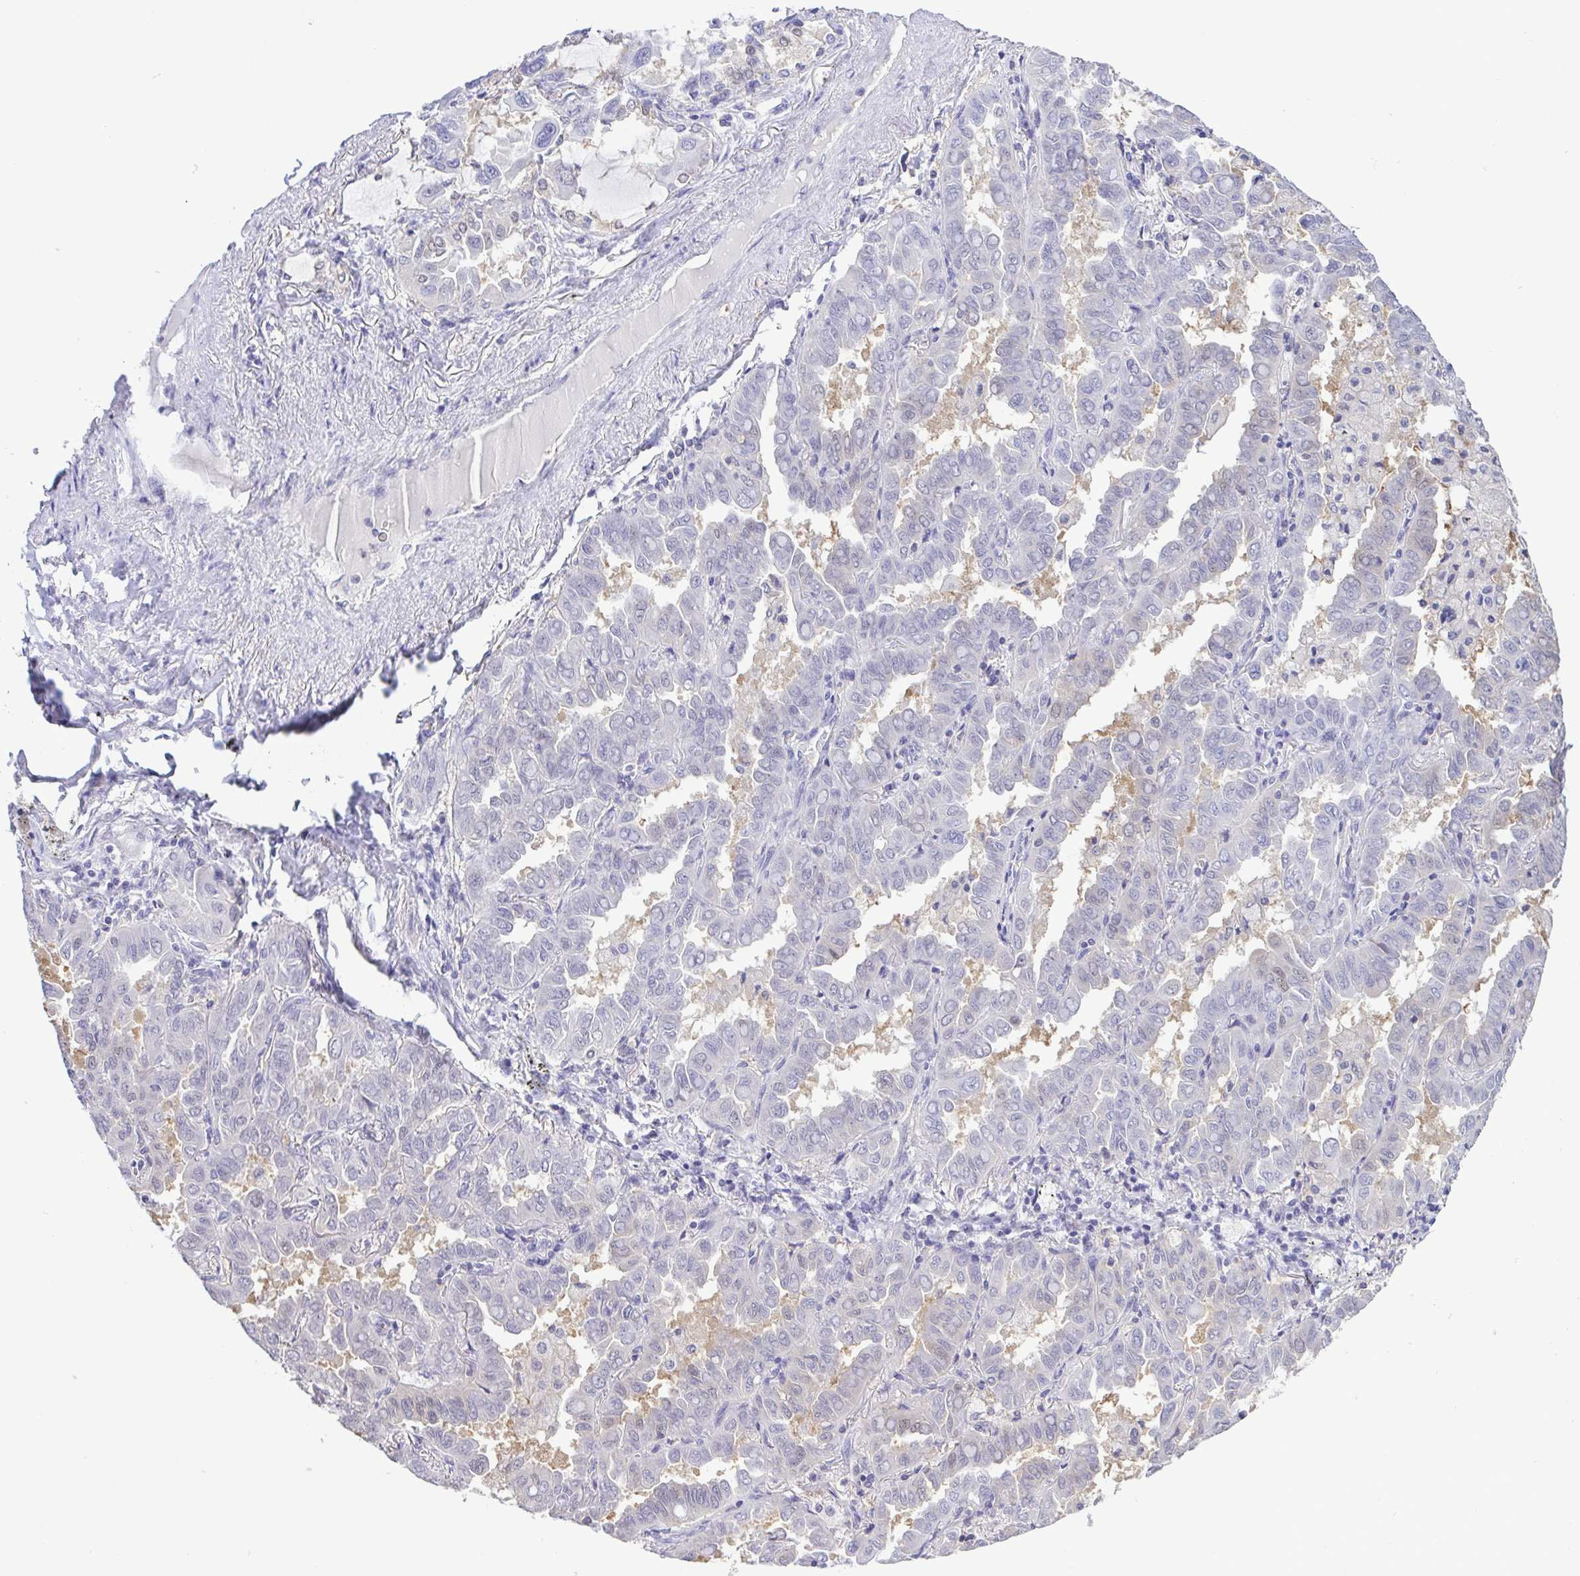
{"staining": {"intensity": "negative", "quantity": "none", "location": "none"}, "tissue": "lung cancer", "cell_type": "Tumor cells", "image_type": "cancer", "snomed": [{"axis": "morphology", "description": "Adenocarcinoma, NOS"}, {"axis": "topography", "description": "Lung"}], "caption": "Tumor cells are negative for brown protein staining in lung cancer. (DAB (3,3'-diaminobenzidine) IHC visualized using brightfield microscopy, high magnification).", "gene": "LDHC", "patient": {"sex": "male", "age": 64}}